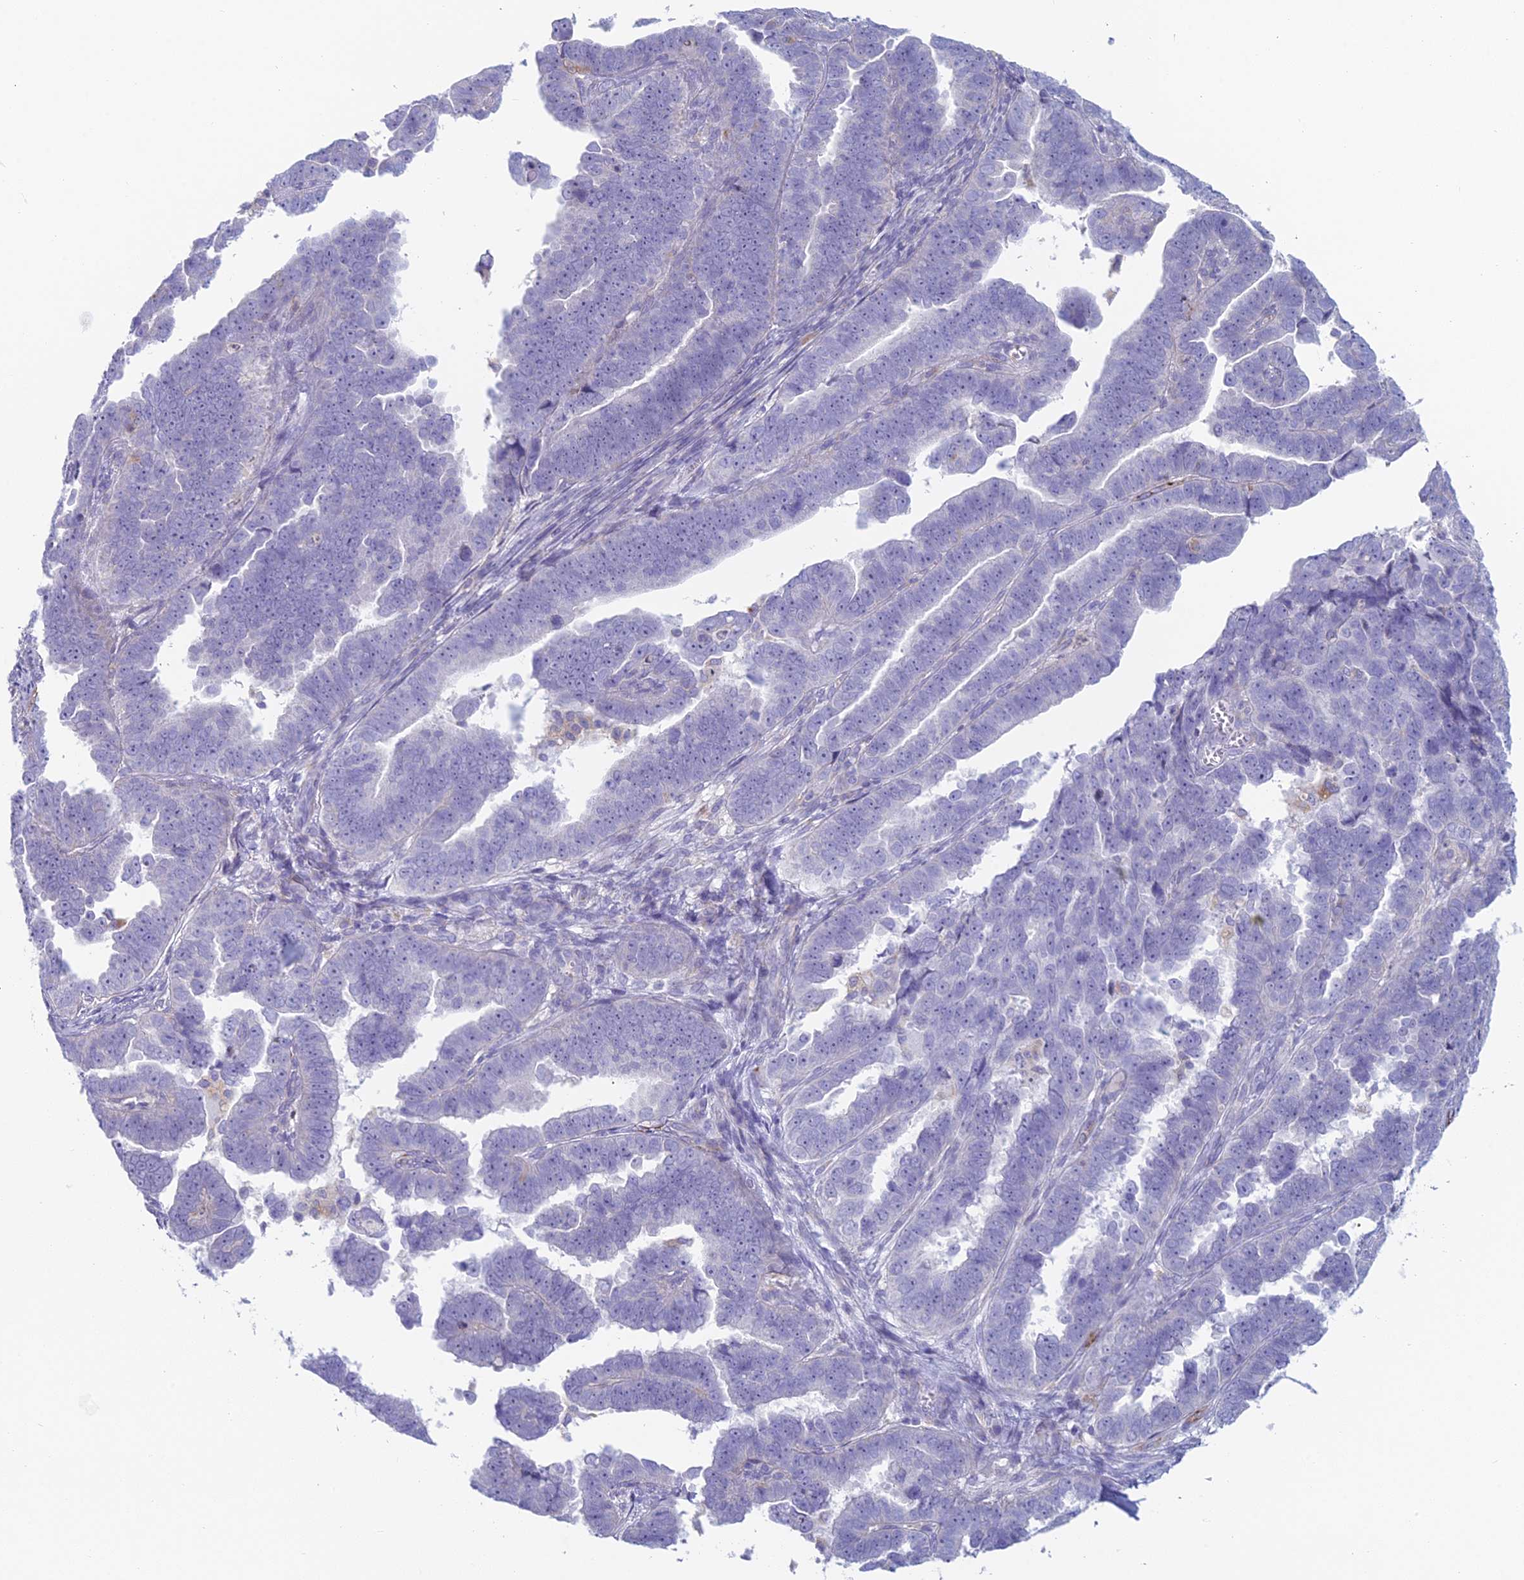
{"staining": {"intensity": "negative", "quantity": "none", "location": "none"}, "tissue": "endometrial cancer", "cell_type": "Tumor cells", "image_type": "cancer", "snomed": [{"axis": "morphology", "description": "Adenocarcinoma, NOS"}, {"axis": "topography", "description": "Endometrium"}], "caption": "Tumor cells are negative for protein expression in human endometrial cancer.", "gene": "FERD3L", "patient": {"sex": "female", "age": 75}}